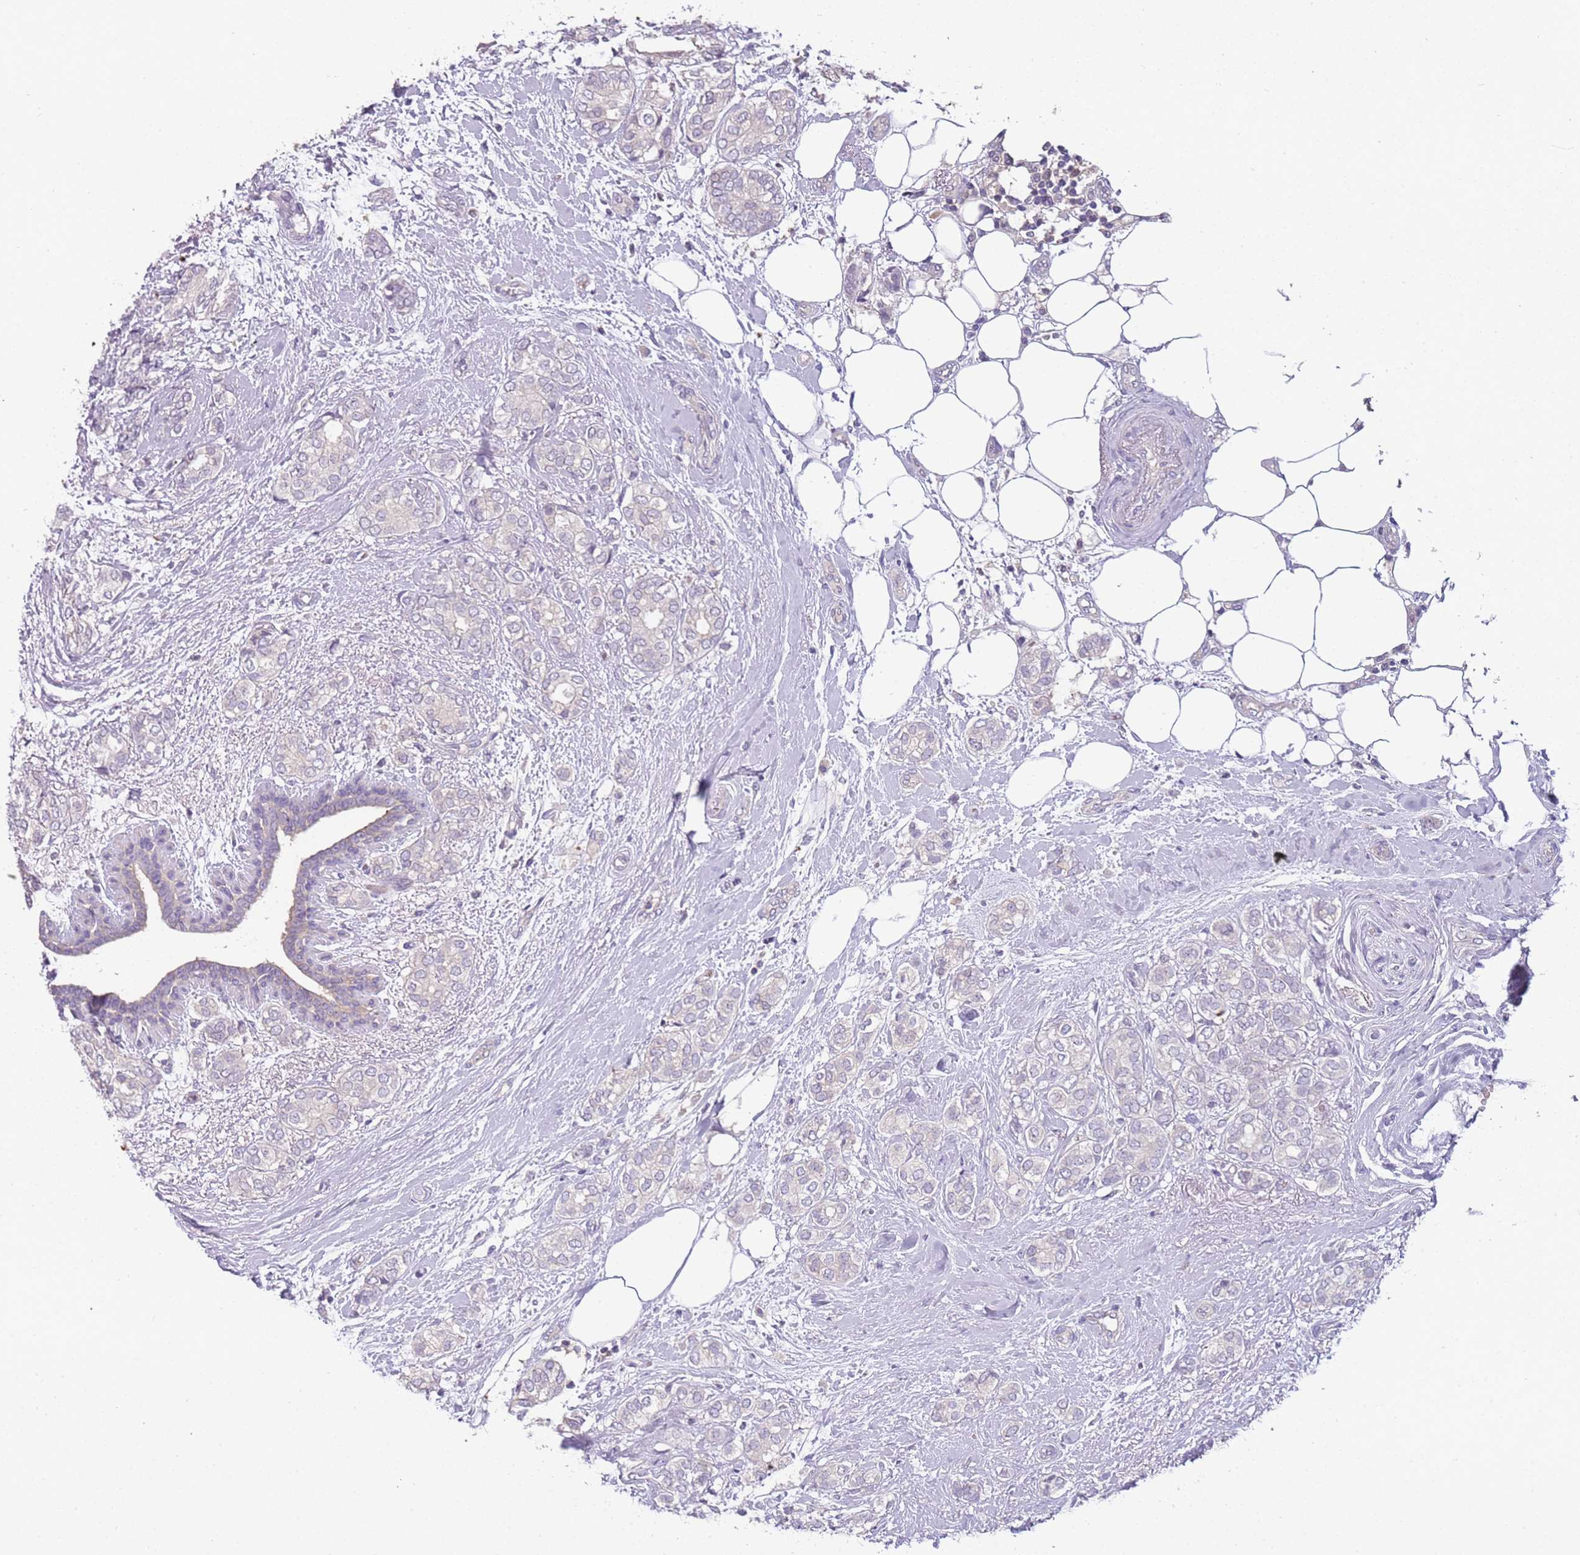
{"staining": {"intensity": "negative", "quantity": "none", "location": "none"}, "tissue": "breast cancer", "cell_type": "Tumor cells", "image_type": "cancer", "snomed": [{"axis": "morphology", "description": "Duct carcinoma"}, {"axis": "topography", "description": "Breast"}], "caption": "A high-resolution micrograph shows immunohistochemistry staining of breast cancer, which demonstrates no significant staining in tumor cells.", "gene": "ARHGAP5", "patient": {"sex": "female", "age": 73}}